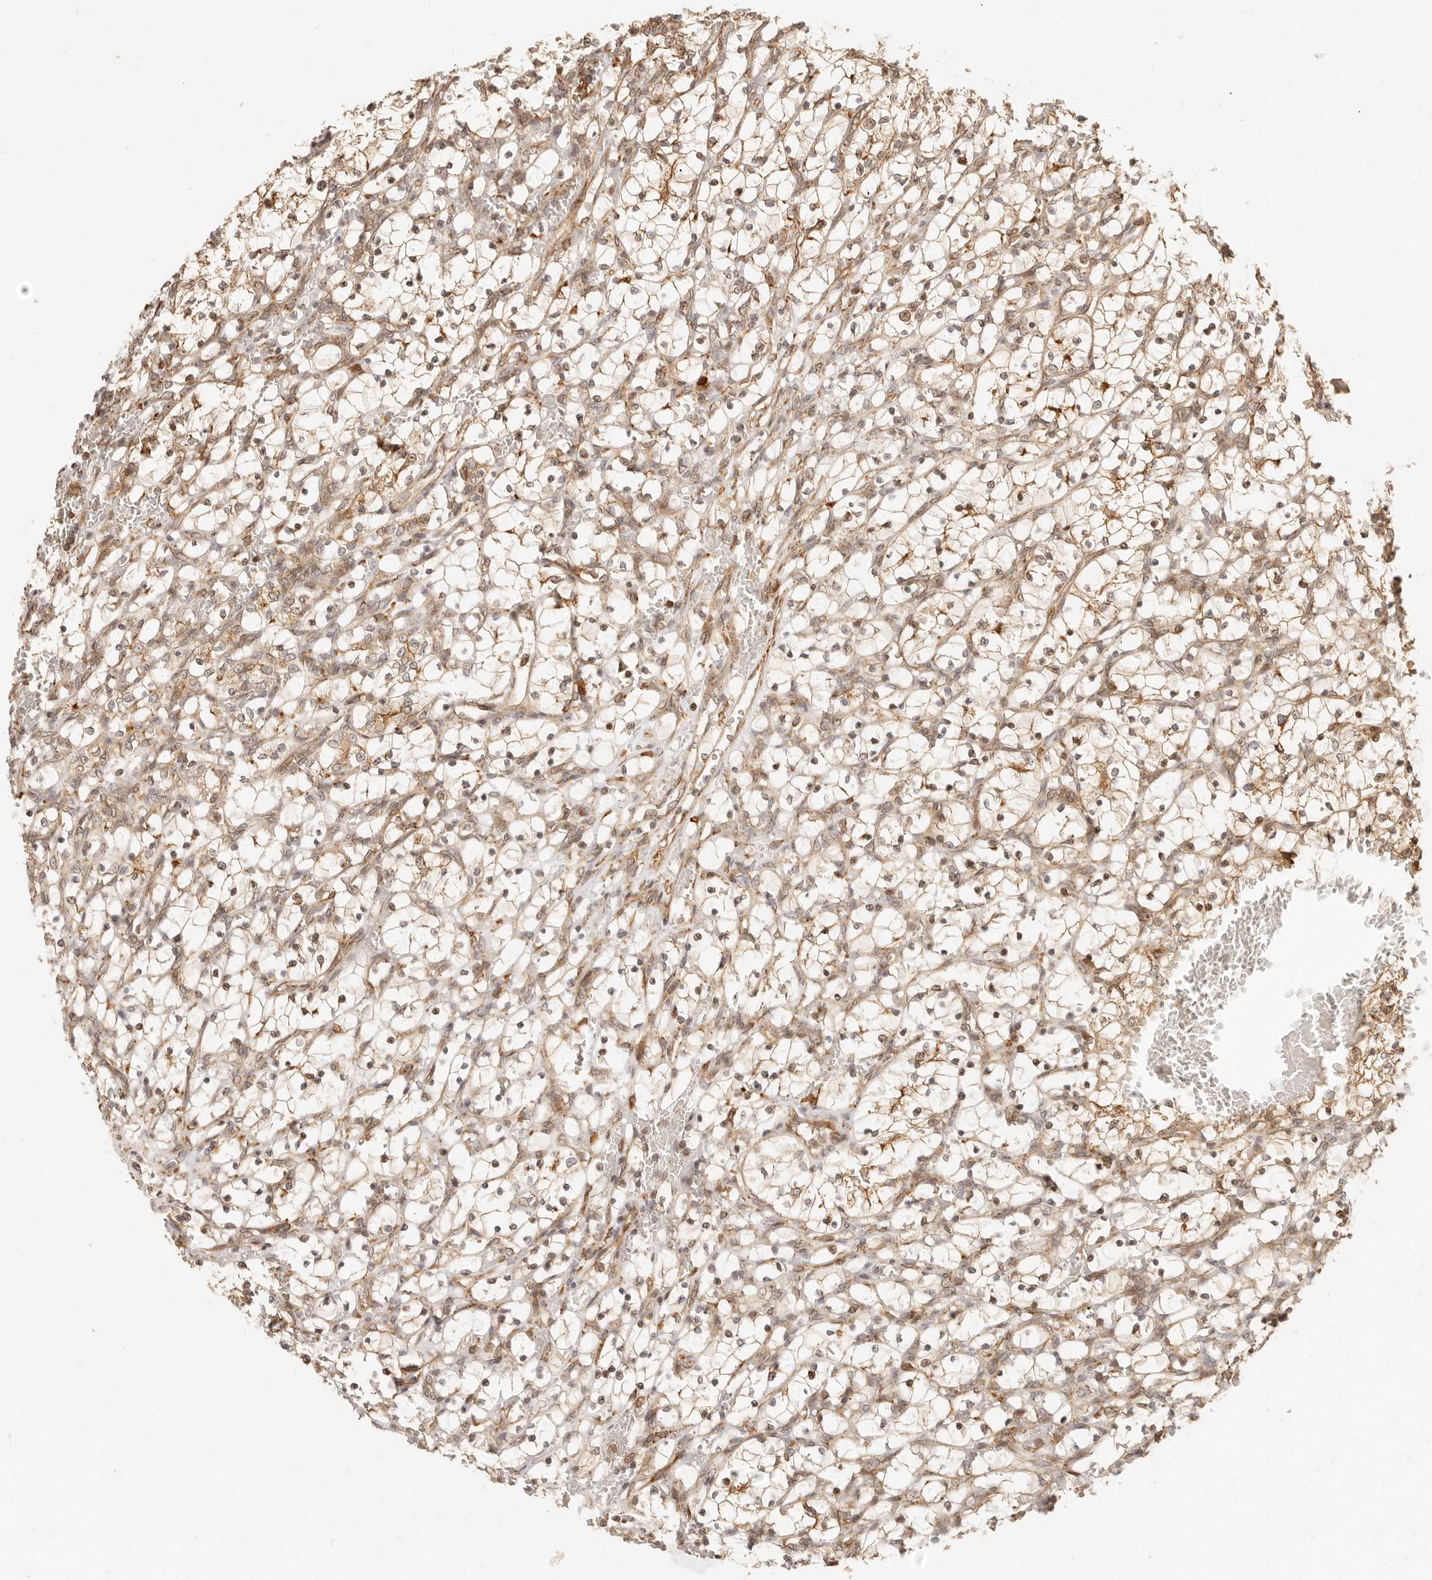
{"staining": {"intensity": "moderate", "quantity": ">75%", "location": "cytoplasmic/membranous"}, "tissue": "renal cancer", "cell_type": "Tumor cells", "image_type": "cancer", "snomed": [{"axis": "morphology", "description": "Adenocarcinoma, NOS"}, {"axis": "topography", "description": "Kidney"}], "caption": "Brown immunohistochemical staining in adenocarcinoma (renal) demonstrates moderate cytoplasmic/membranous staining in about >75% of tumor cells.", "gene": "TIMM17A", "patient": {"sex": "female", "age": 69}}